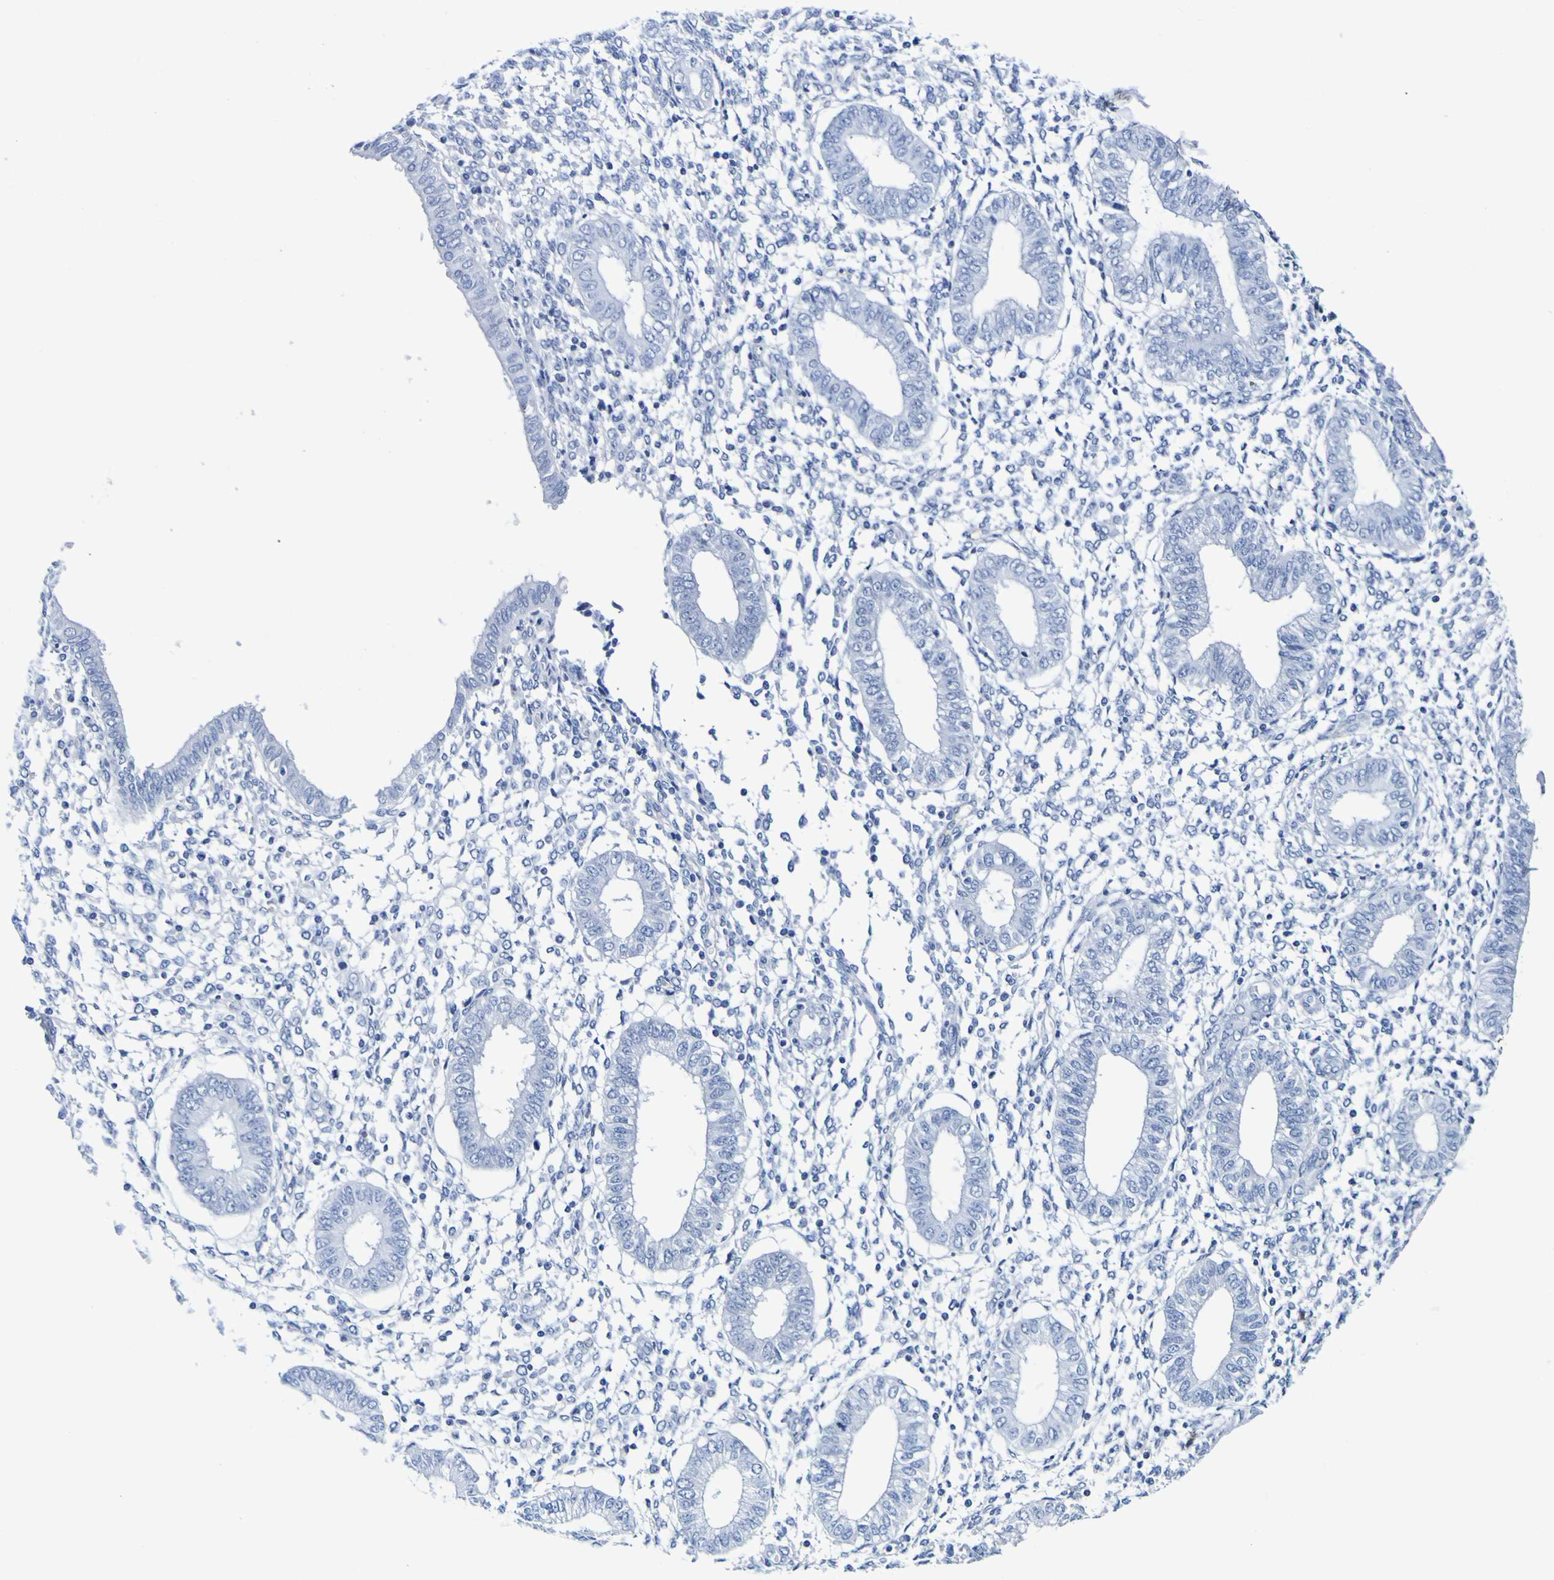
{"staining": {"intensity": "negative", "quantity": "none", "location": "none"}, "tissue": "endometrium", "cell_type": "Cells in endometrial stroma", "image_type": "normal", "snomed": [{"axis": "morphology", "description": "Normal tissue, NOS"}, {"axis": "topography", "description": "Endometrium"}], "caption": "The photomicrograph demonstrates no staining of cells in endometrial stroma in normal endometrium.", "gene": "DPEP1", "patient": {"sex": "female", "age": 50}}